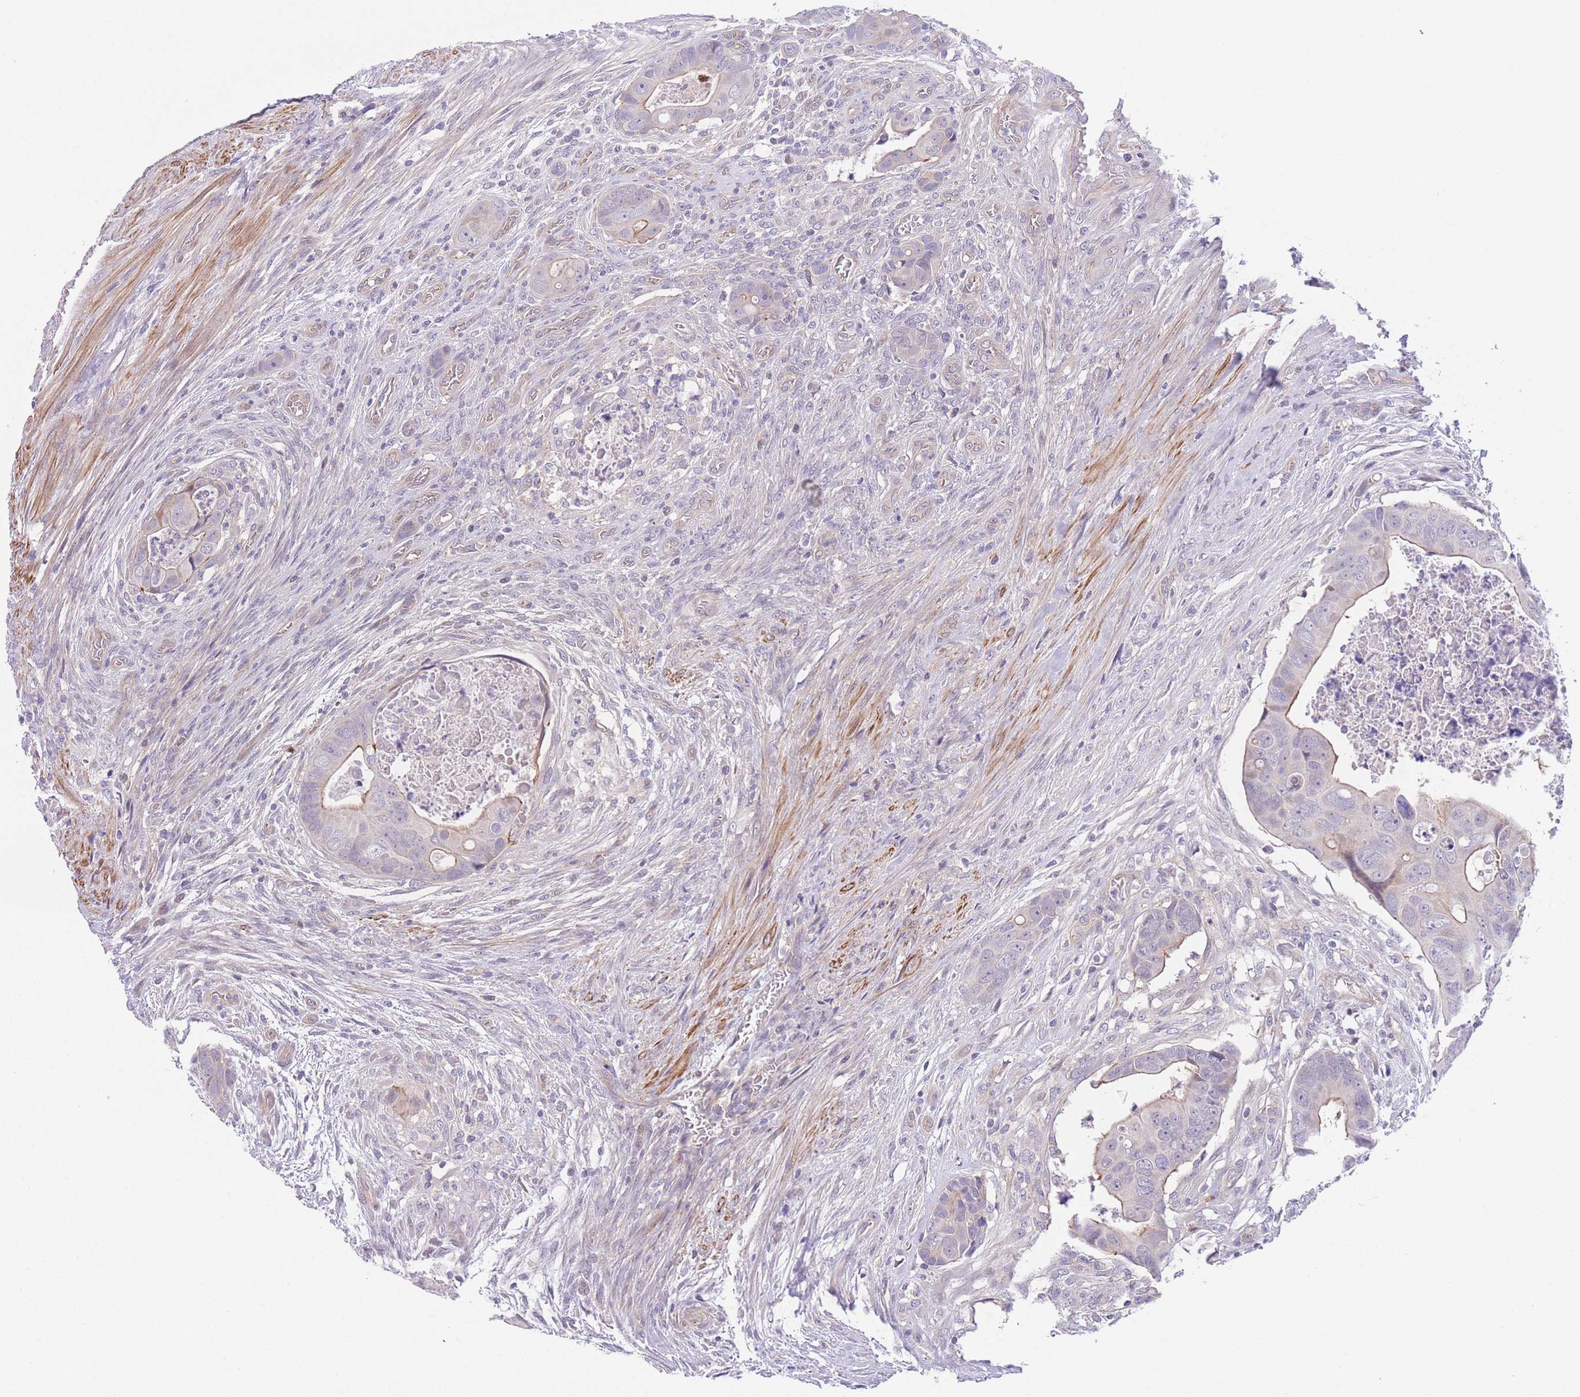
{"staining": {"intensity": "weak", "quantity": "<25%", "location": "cytoplasmic/membranous"}, "tissue": "colorectal cancer", "cell_type": "Tumor cells", "image_type": "cancer", "snomed": [{"axis": "morphology", "description": "Adenocarcinoma, NOS"}, {"axis": "topography", "description": "Rectum"}], "caption": "IHC of colorectal cancer reveals no staining in tumor cells. (Immunohistochemistry (ihc), brightfield microscopy, high magnification).", "gene": "C9orf152", "patient": {"sex": "female", "age": 78}}